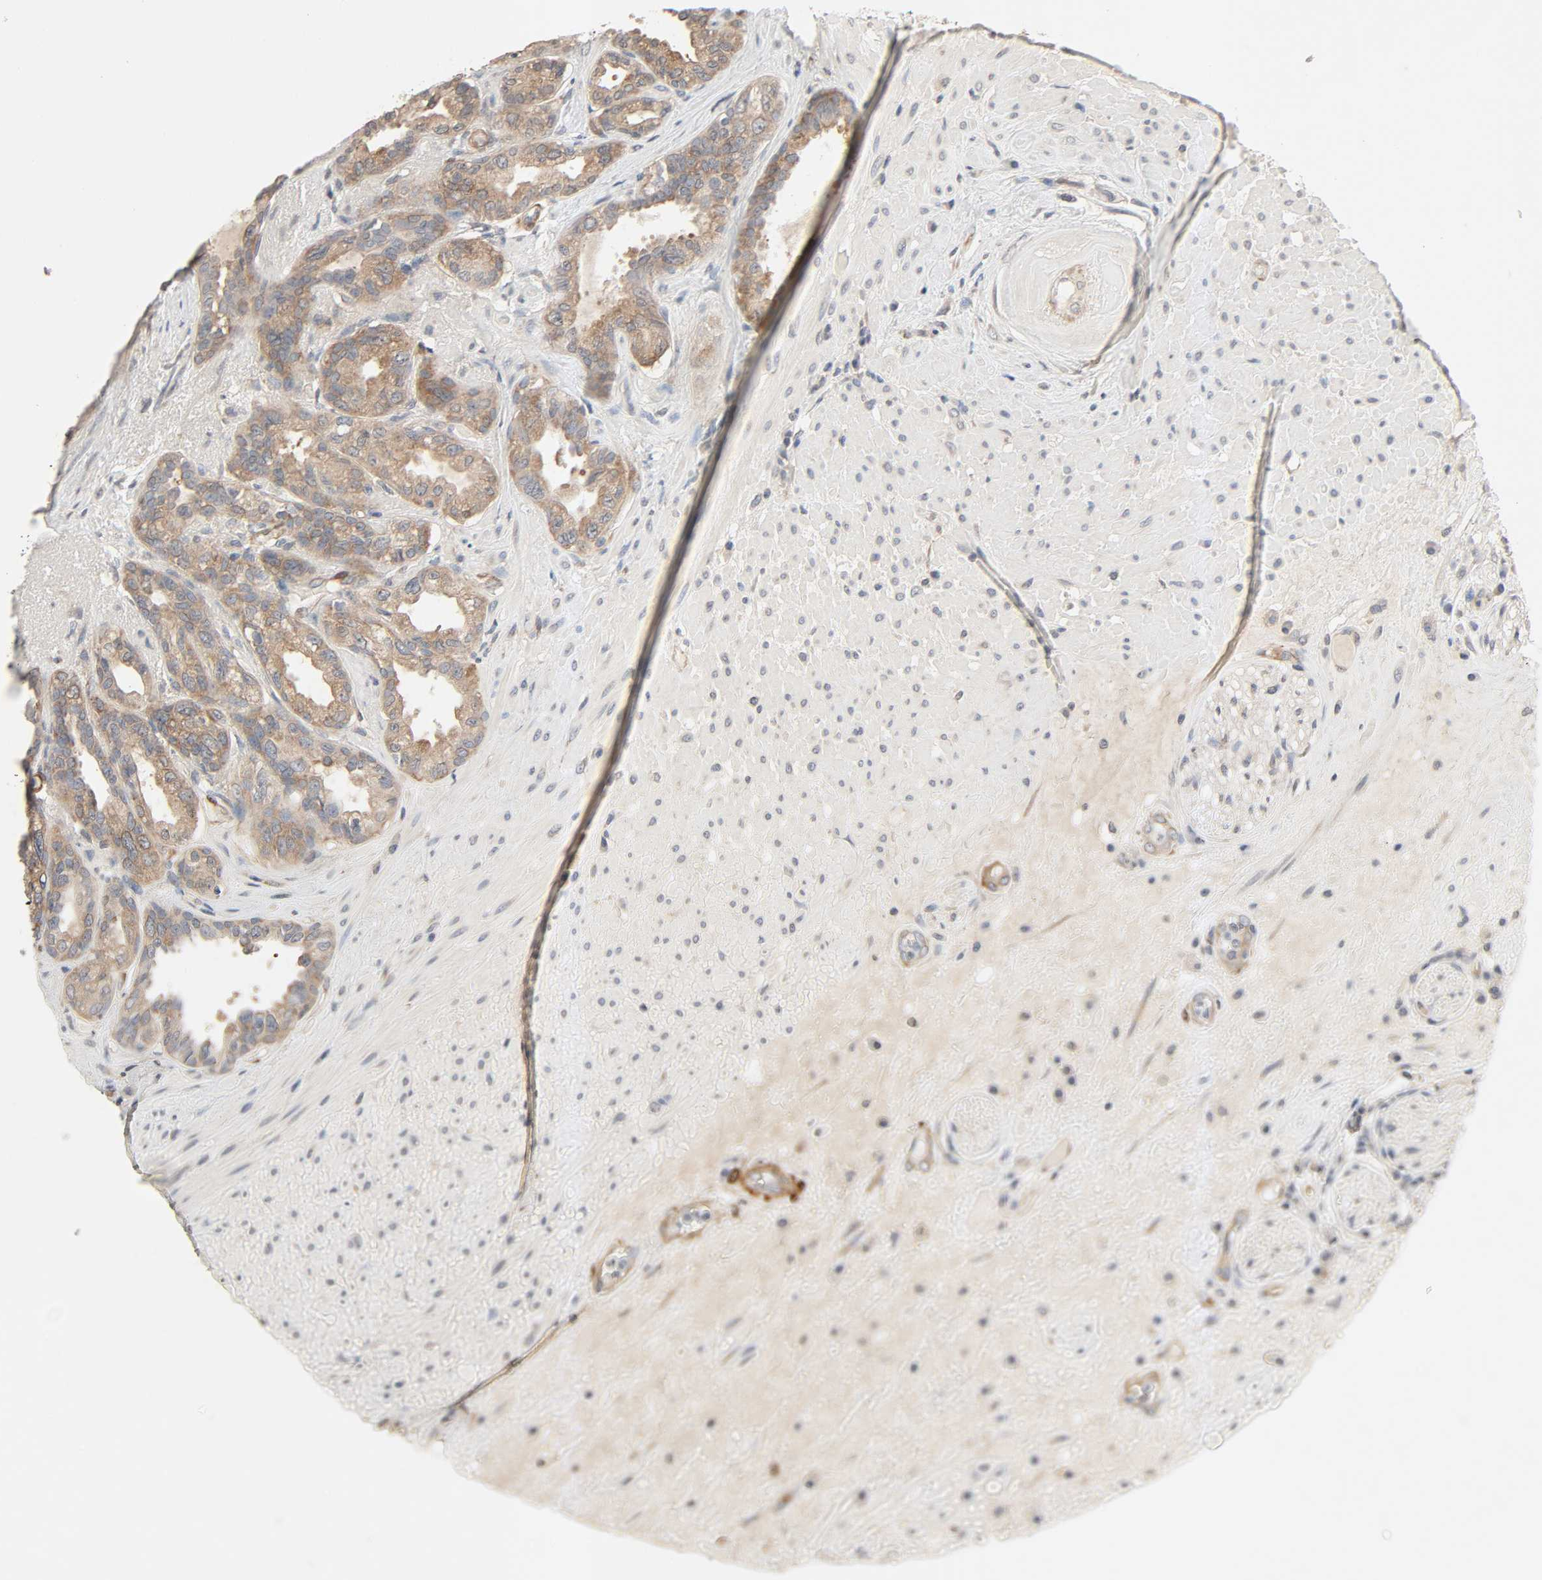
{"staining": {"intensity": "weak", "quantity": ">75%", "location": "cytoplasmic/membranous"}, "tissue": "seminal vesicle", "cell_type": "Glandular cells", "image_type": "normal", "snomed": [{"axis": "morphology", "description": "Normal tissue, NOS"}, {"axis": "topography", "description": "Seminal veicle"}], "caption": "High-power microscopy captured an immunohistochemistry (IHC) micrograph of benign seminal vesicle, revealing weak cytoplasmic/membranous staining in approximately >75% of glandular cells. The protein is stained brown, and the nuclei are stained in blue (DAB (3,3'-diaminobenzidine) IHC with brightfield microscopy, high magnification).", "gene": "PTK2", "patient": {"sex": "male", "age": 61}}